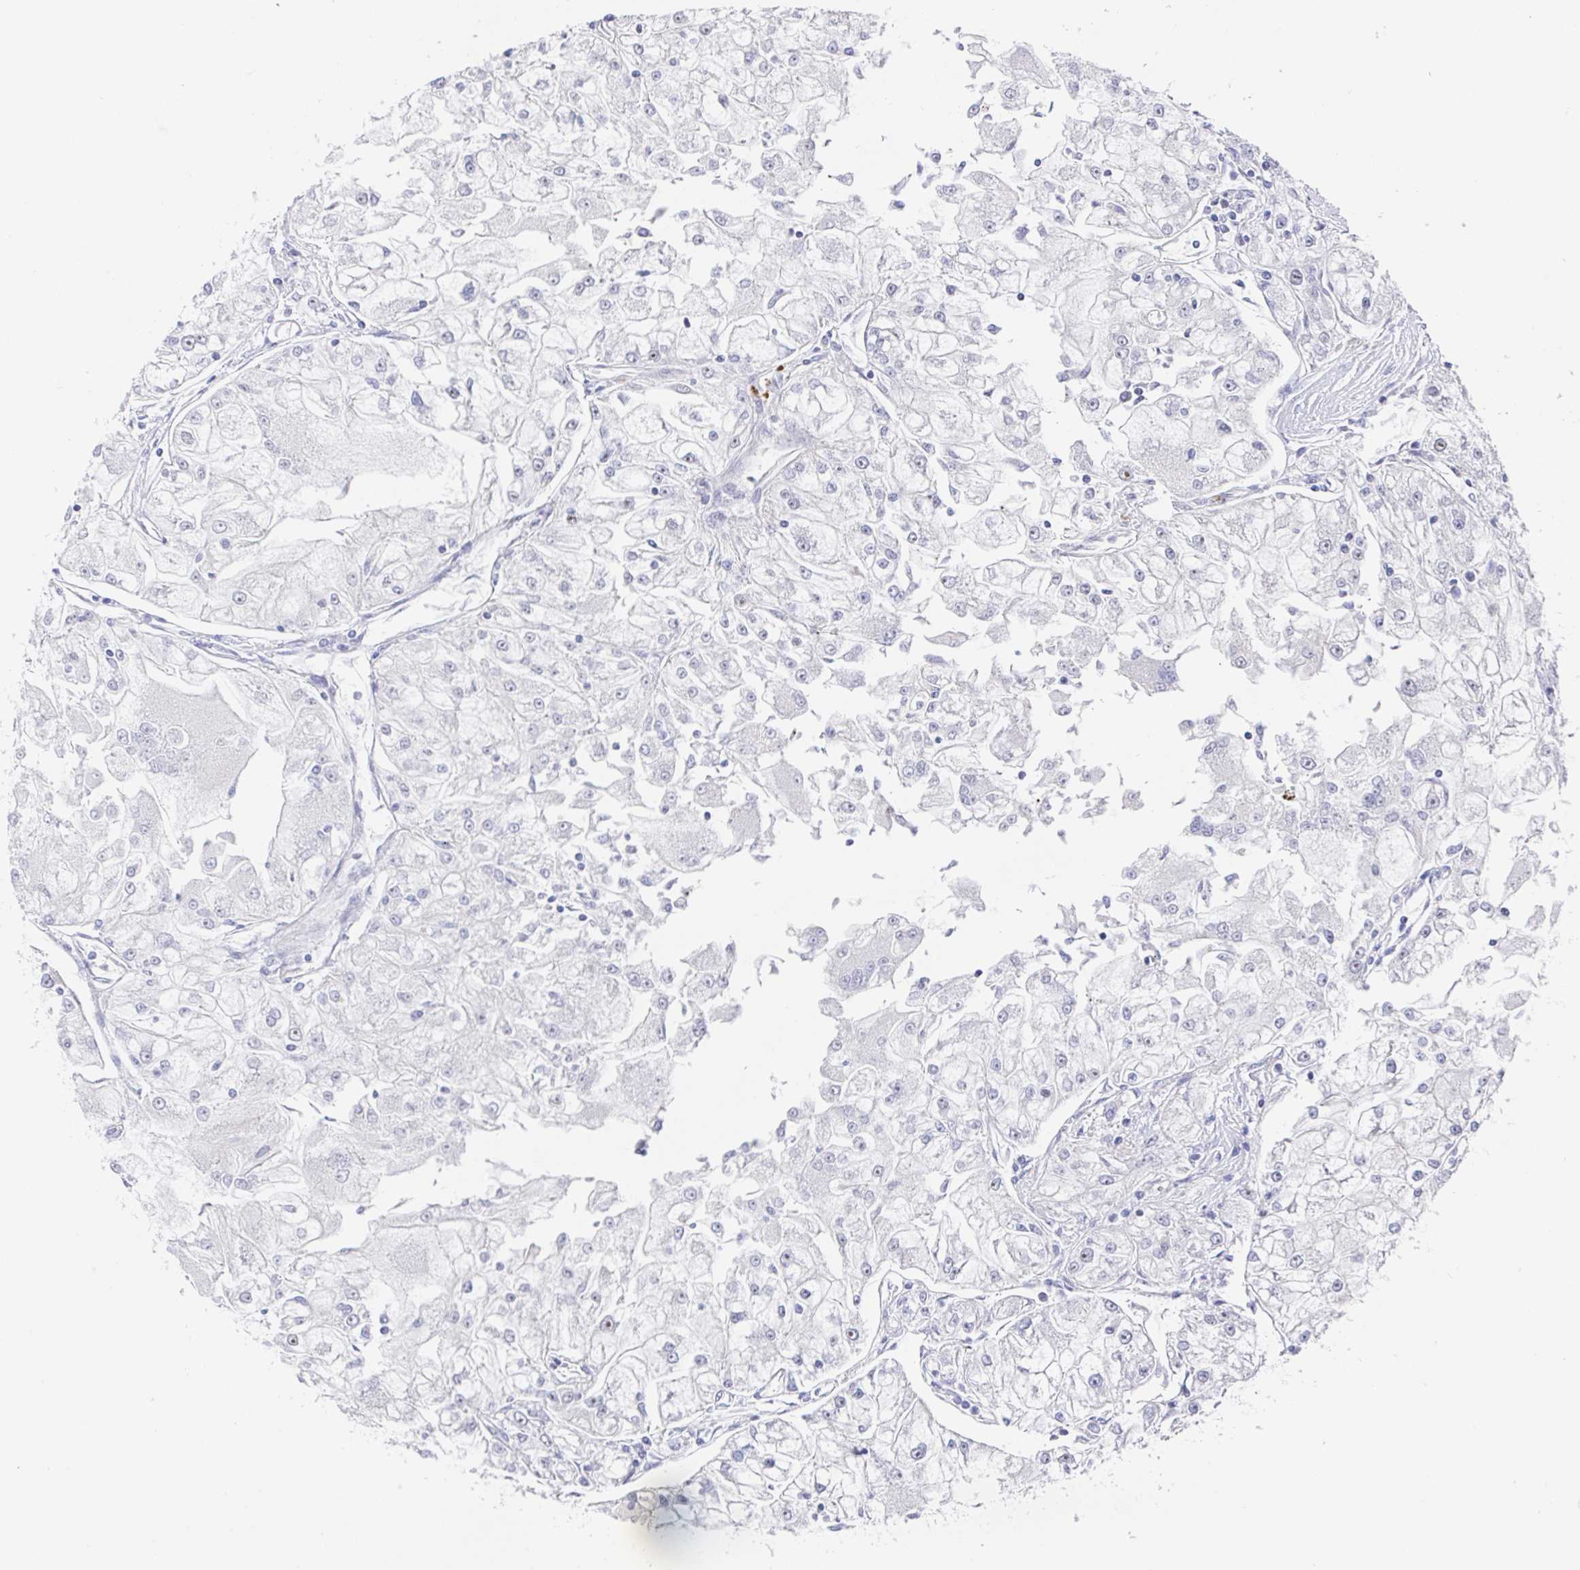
{"staining": {"intensity": "negative", "quantity": "none", "location": "none"}, "tissue": "renal cancer", "cell_type": "Tumor cells", "image_type": "cancer", "snomed": [{"axis": "morphology", "description": "Adenocarcinoma, NOS"}, {"axis": "topography", "description": "Kidney"}], "caption": "This photomicrograph is of renal adenocarcinoma stained with immunohistochemistry (IHC) to label a protein in brown with the nuclei are counter-stained blue. There is no expression in tumor cells.", "gene": "TIMELESS", "patient": {"sex": "female", "age": 72}}